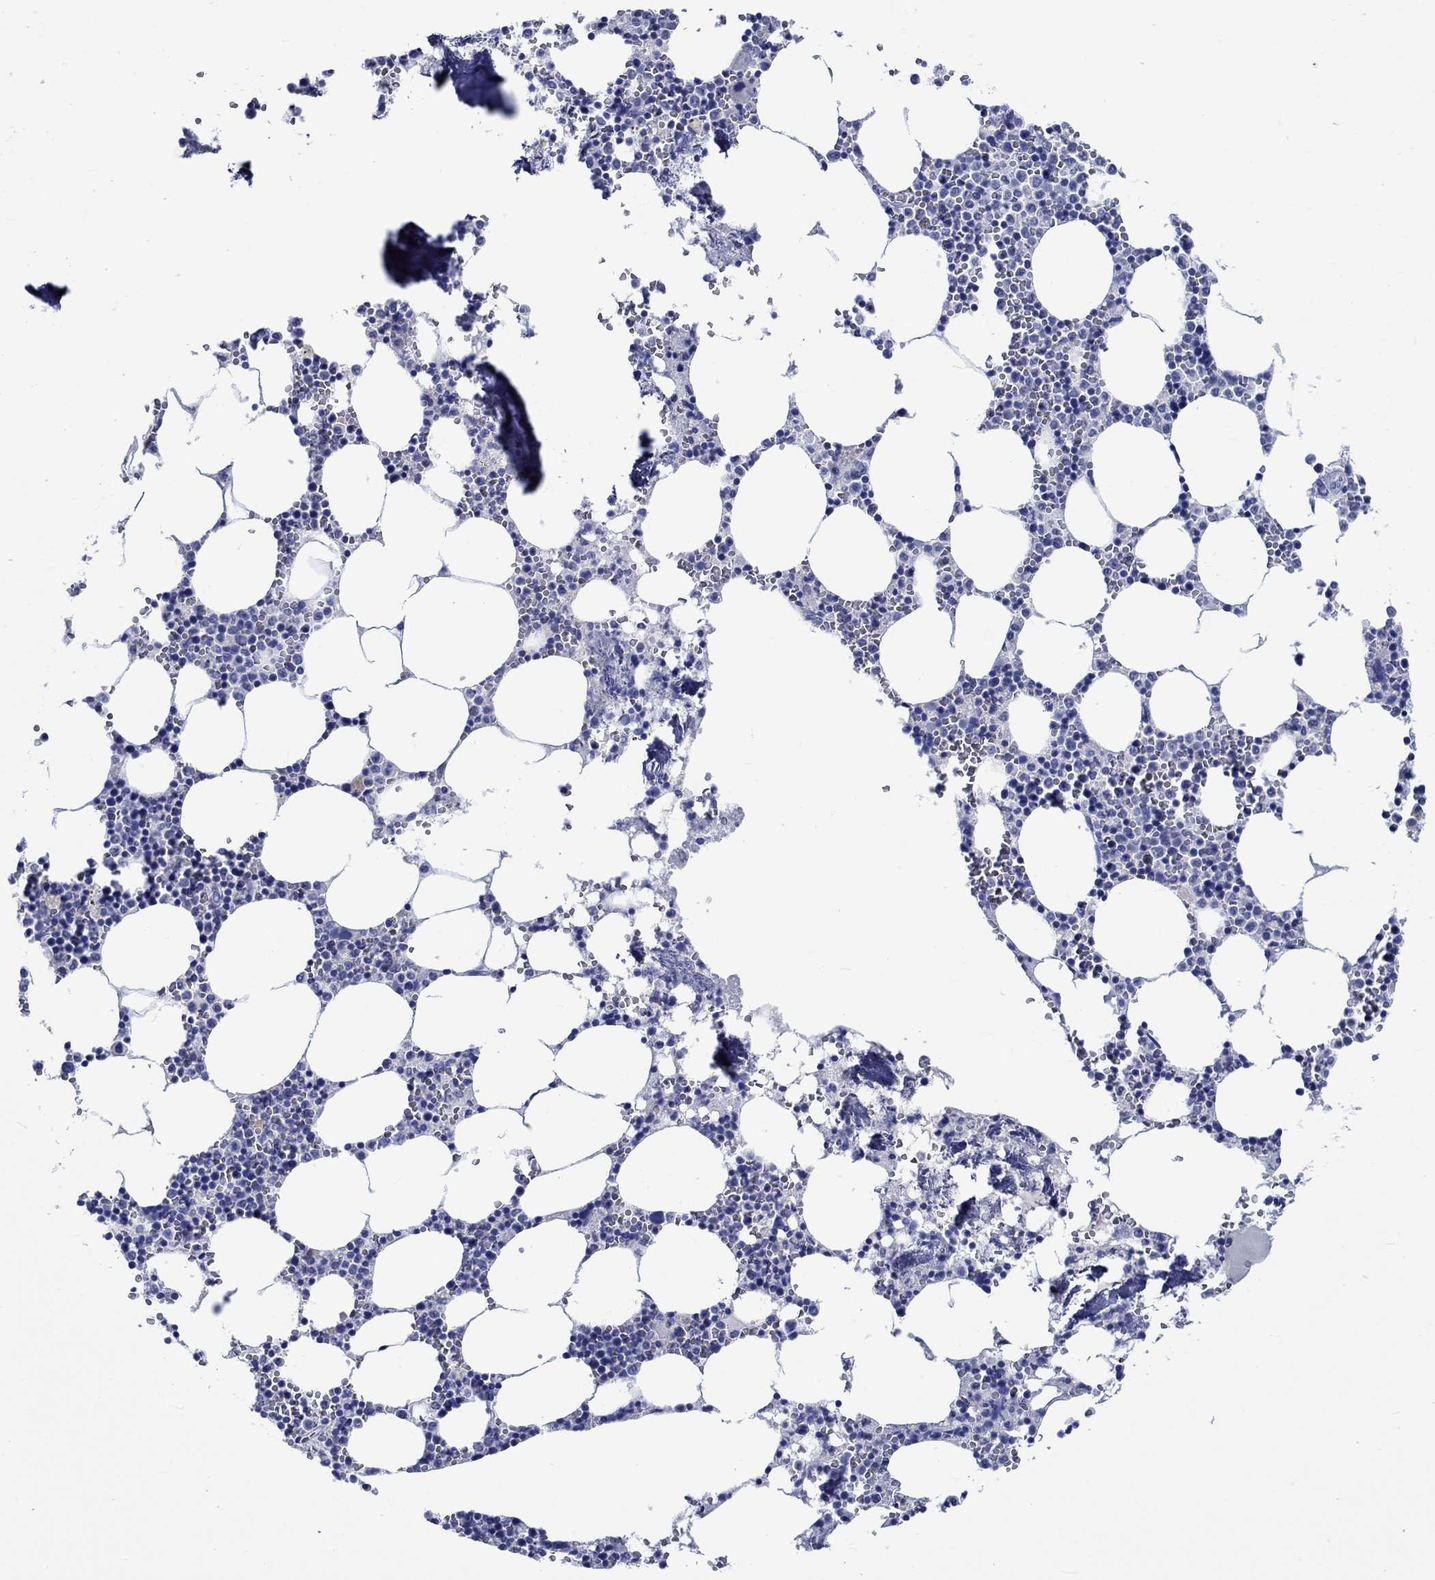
{"staining": {"intensity": "negative", "quantity": "none", "location": "none"}, "tissue": "bone marrow", "cell_type": "Hematopoietic cells", "image_type": "normal", "snomed": [{"axis": "morphology", "description": "Normal tissue, NOS"}, {"axis": "topography", "description": "Bone marrow"}], "caption": "Bone marrow stained for a protein using IHC demonstrates no staining hematopoietic cells.", "gene": "PTPRN2", "patient": {"sex": "female", "age": 64}}